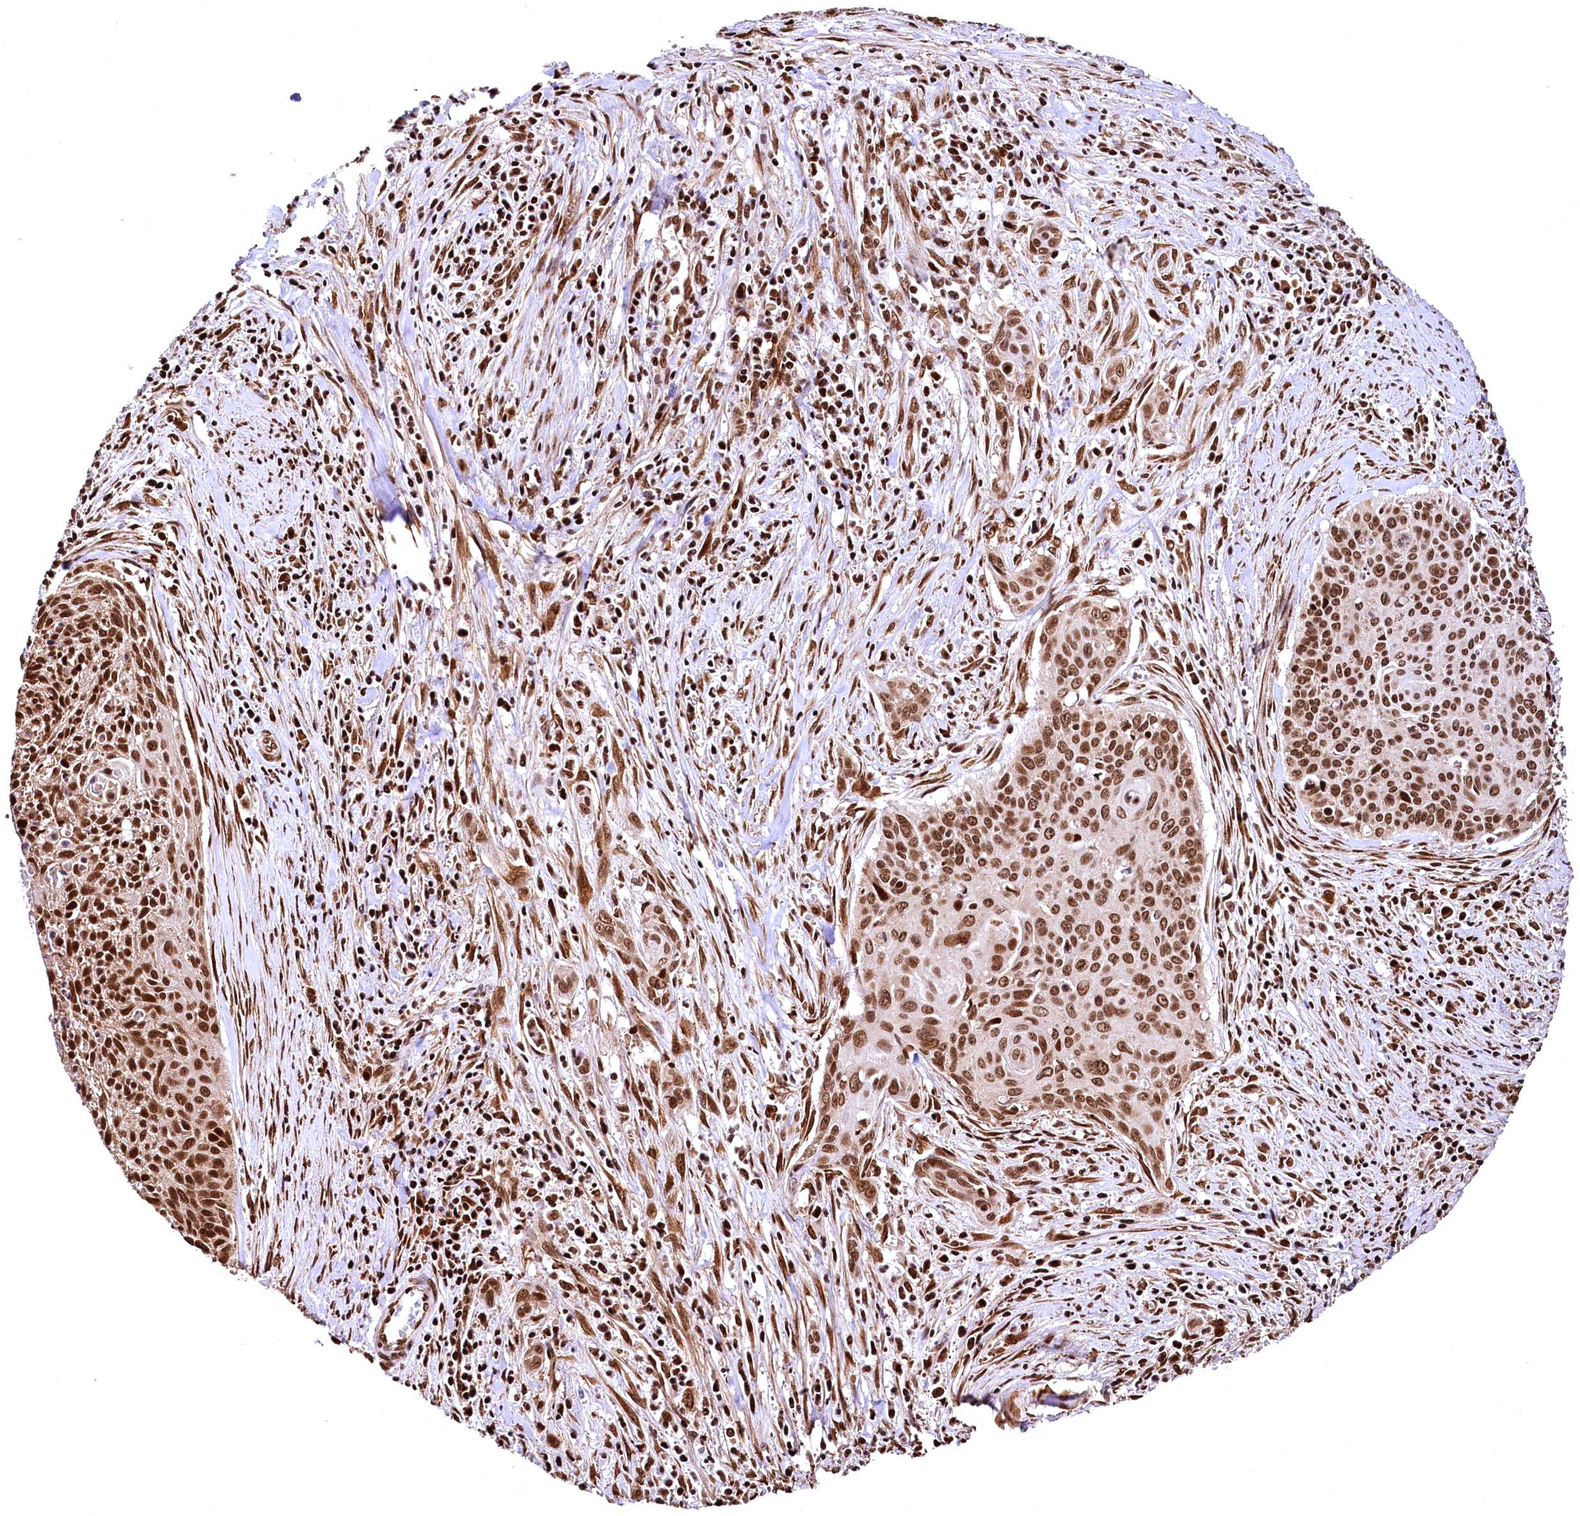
{"staining": {"intensity": "strong", "quantity": ">75%", "location": "nuclear"}, "tissue": "cervical cancer", "cell_type": "Tumor cells", "image_type": "cancer", "snomed": [{"axis": "morphology", "description": "Squamous cell carcinoma, NOS"}, {"axis": "topography", "description": "Cervix"}], "caption": "A brown stain labels strong nuclear expression of a protein in human cervical cancer tumor cells.", "gene": "PDS5B", "patient": {"sex": "female", "age": 55}}